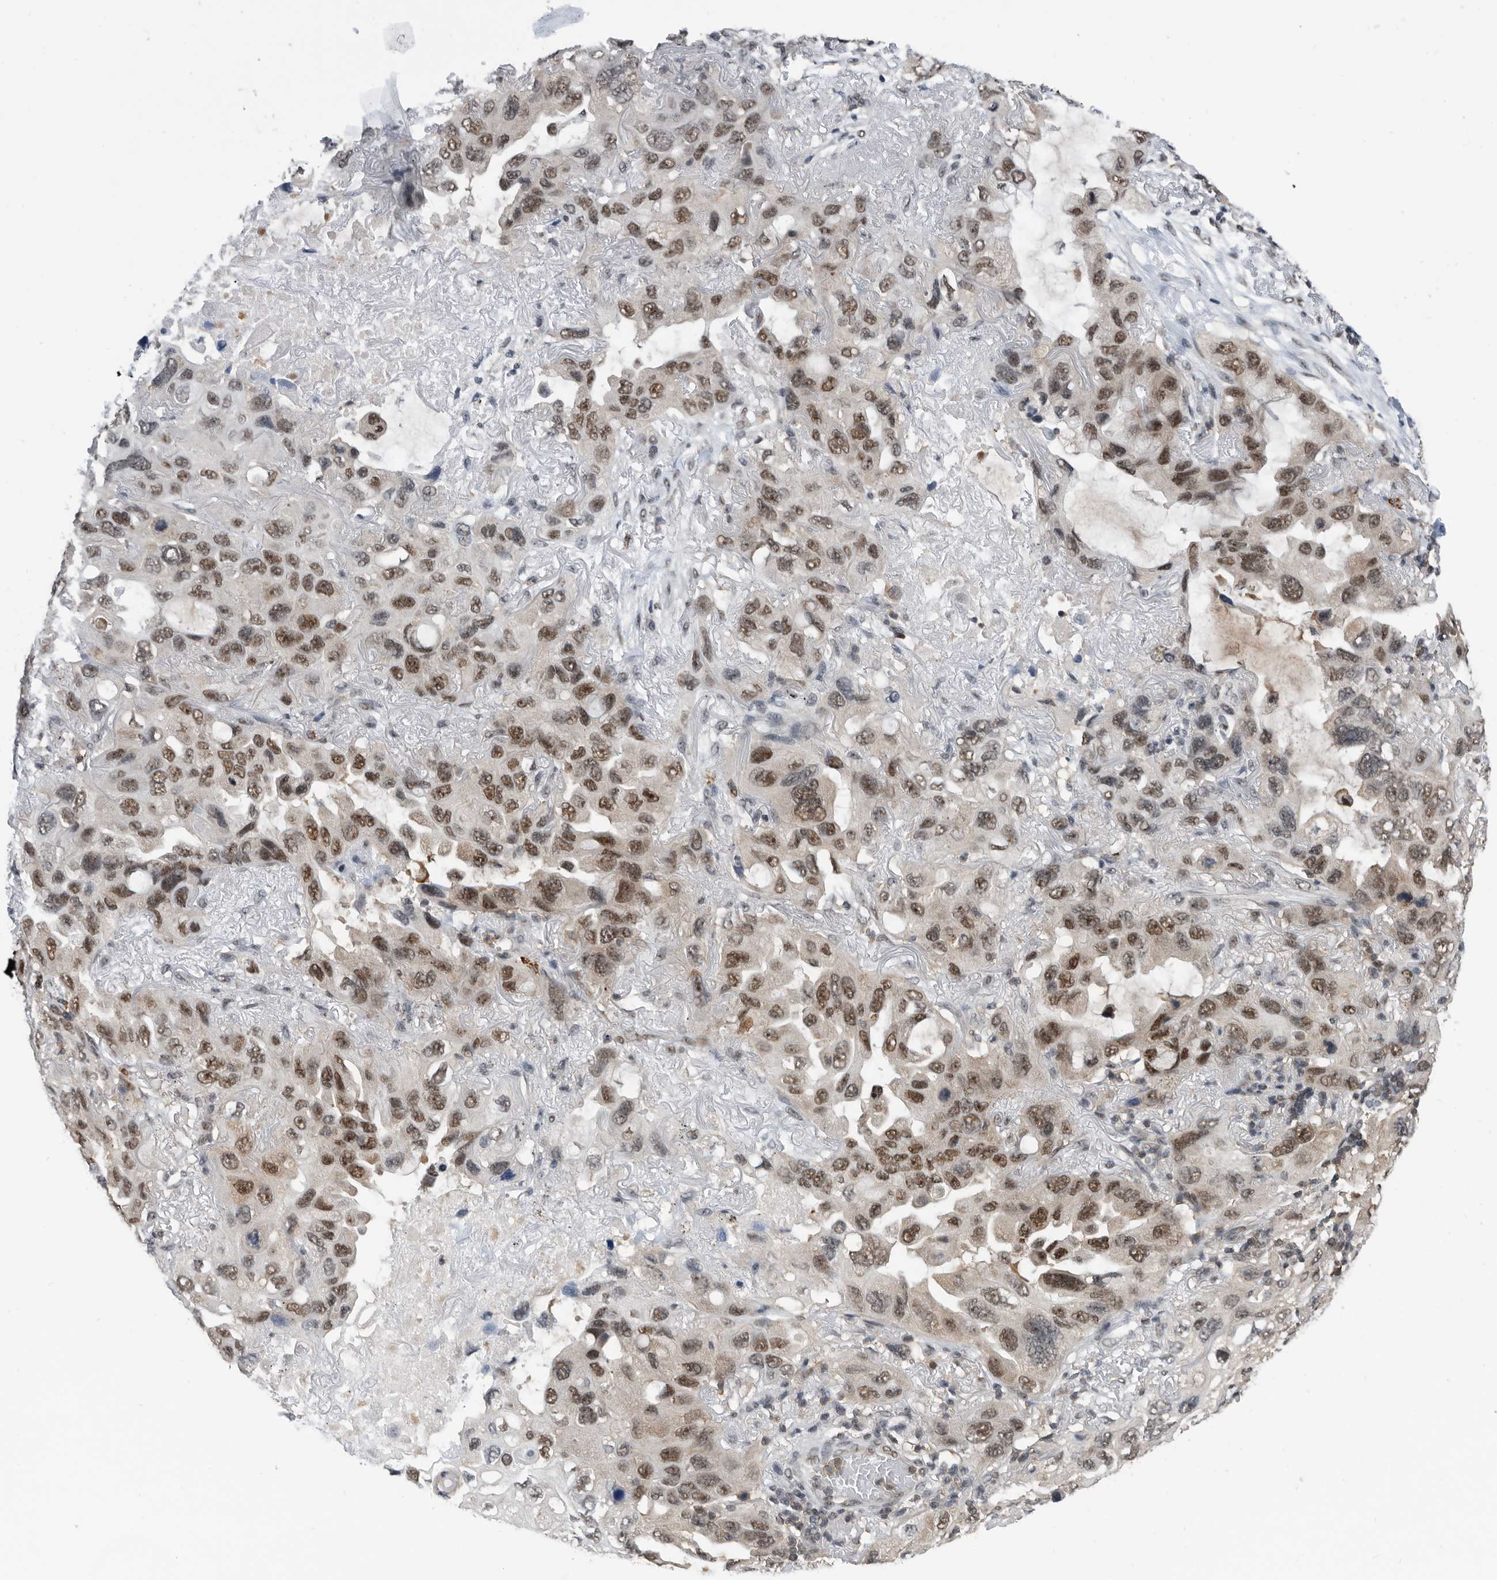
{"staining": {"intensity": "moderate", "quantity": ">75%", "location": "nuclear"}, "tissue": "lung cancer", "cell_type": "Tumor cells", "image_type": "cancer", "snomed": [{"axis": "morphology", "description": "Squamous cell carcinoma, NOS"}, {"axis": "topography", "description": "Lung"}], "caption": "Immunohistochemistry (IHC) photomicrograph of squamous cell carcinoma (lung) stained for a protein (brown), which exhibits medium levels of moderate nuclear staining in approximately >75% of tumor cells.", "gene": "ZNF260", "patient": {"sex": "female", "age": 73}}